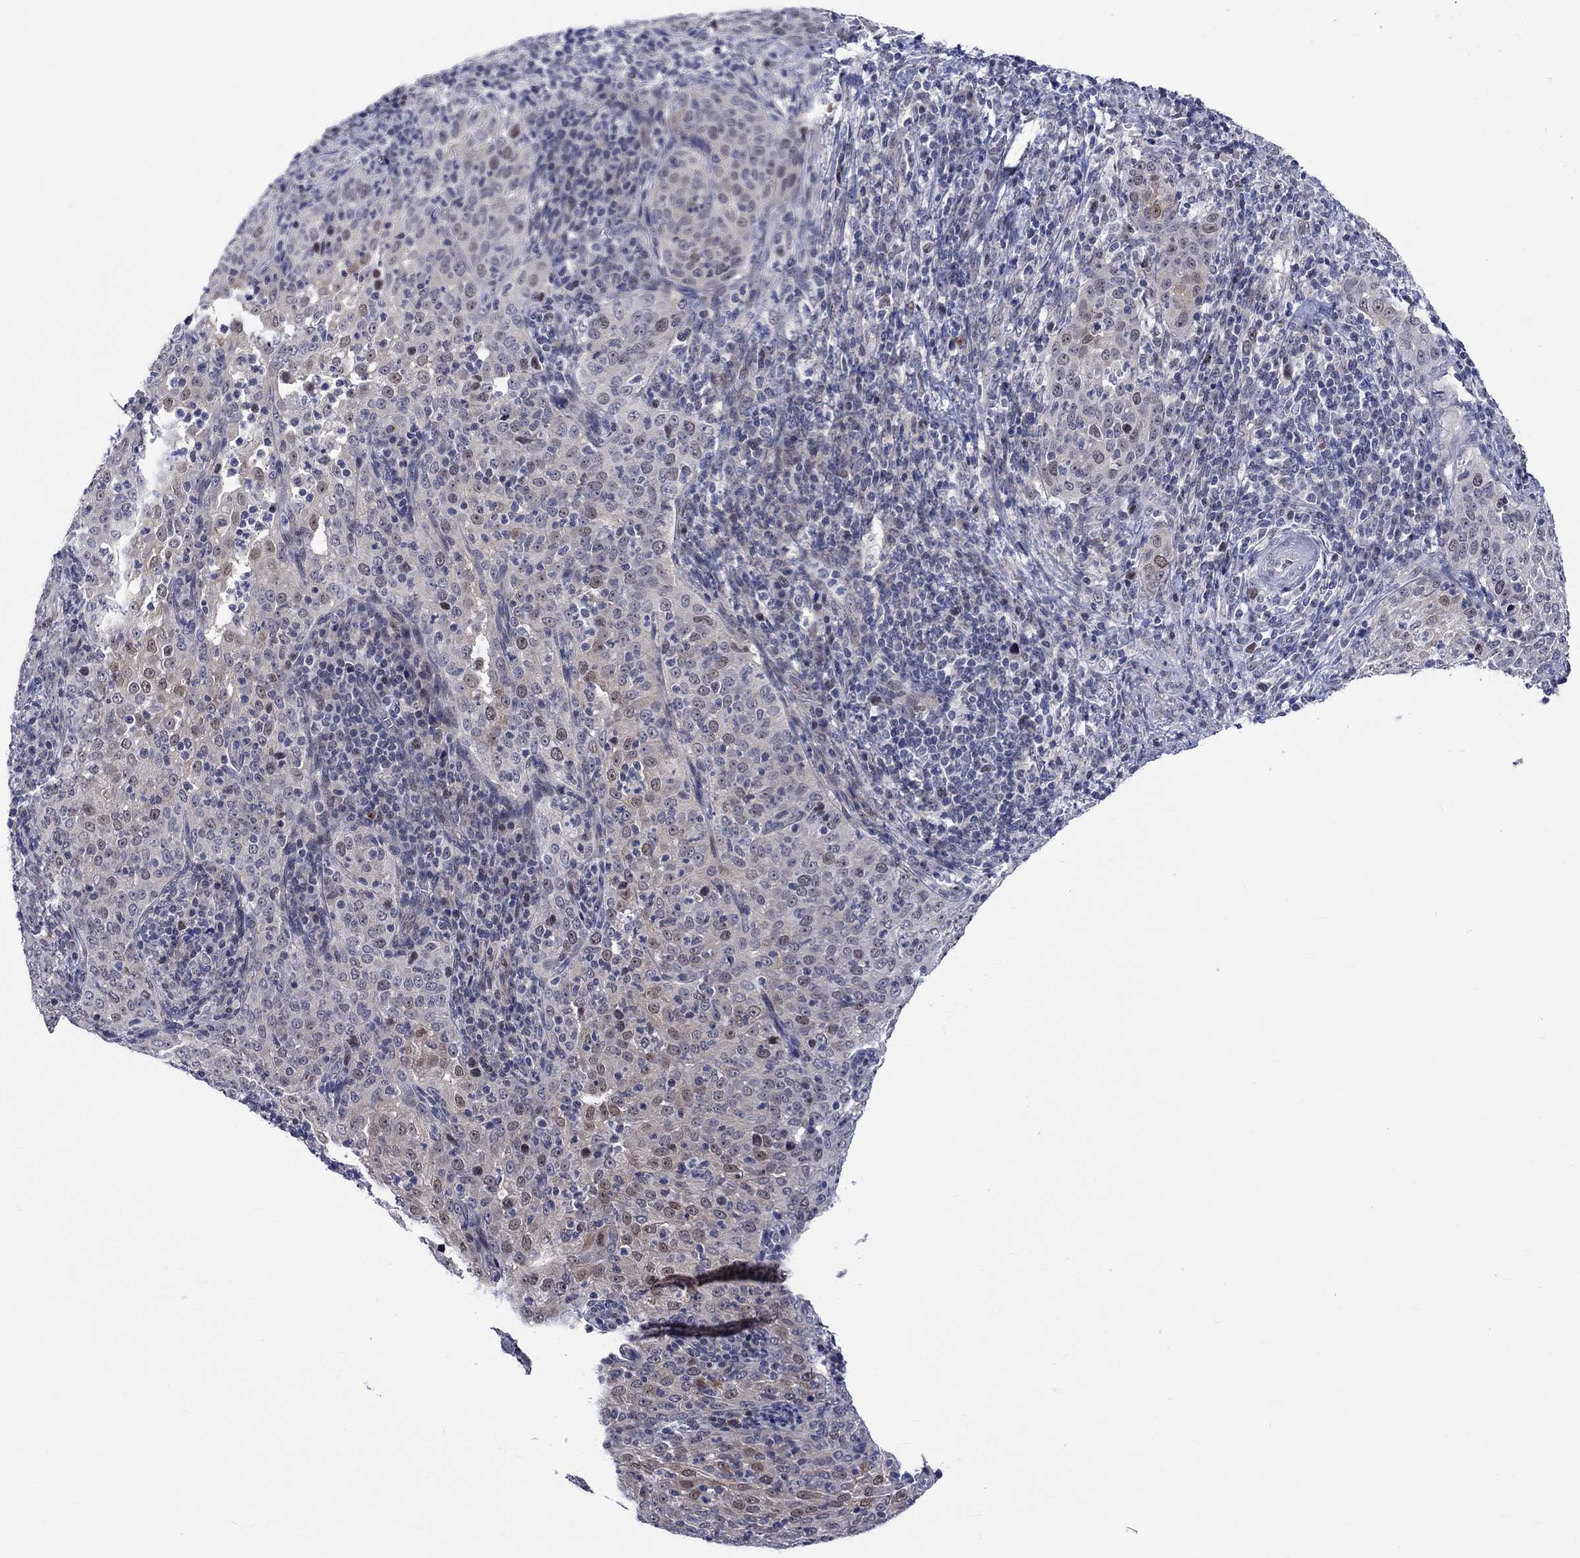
{"staining": {"intensity": "weak", "quantity": "25%-75%", "location": "nuclear"}, "tissue": "cervical cancer", "cell_type": "Tumor cells", "image_type": "cancer", "snomed": [{"axis": "morphology", "description": "Squamous cell carcinoma, NOS"}, {"axis": "topography", "description": "Cervix"}], "caption": "Immunohistochemical staining of human cervical cancer exhibits low levels of weak nuclear protein staining in about 25%-75% of tumor cells.", "gene": "E2F8", "patient": {"sex": "female", "age": 51}}